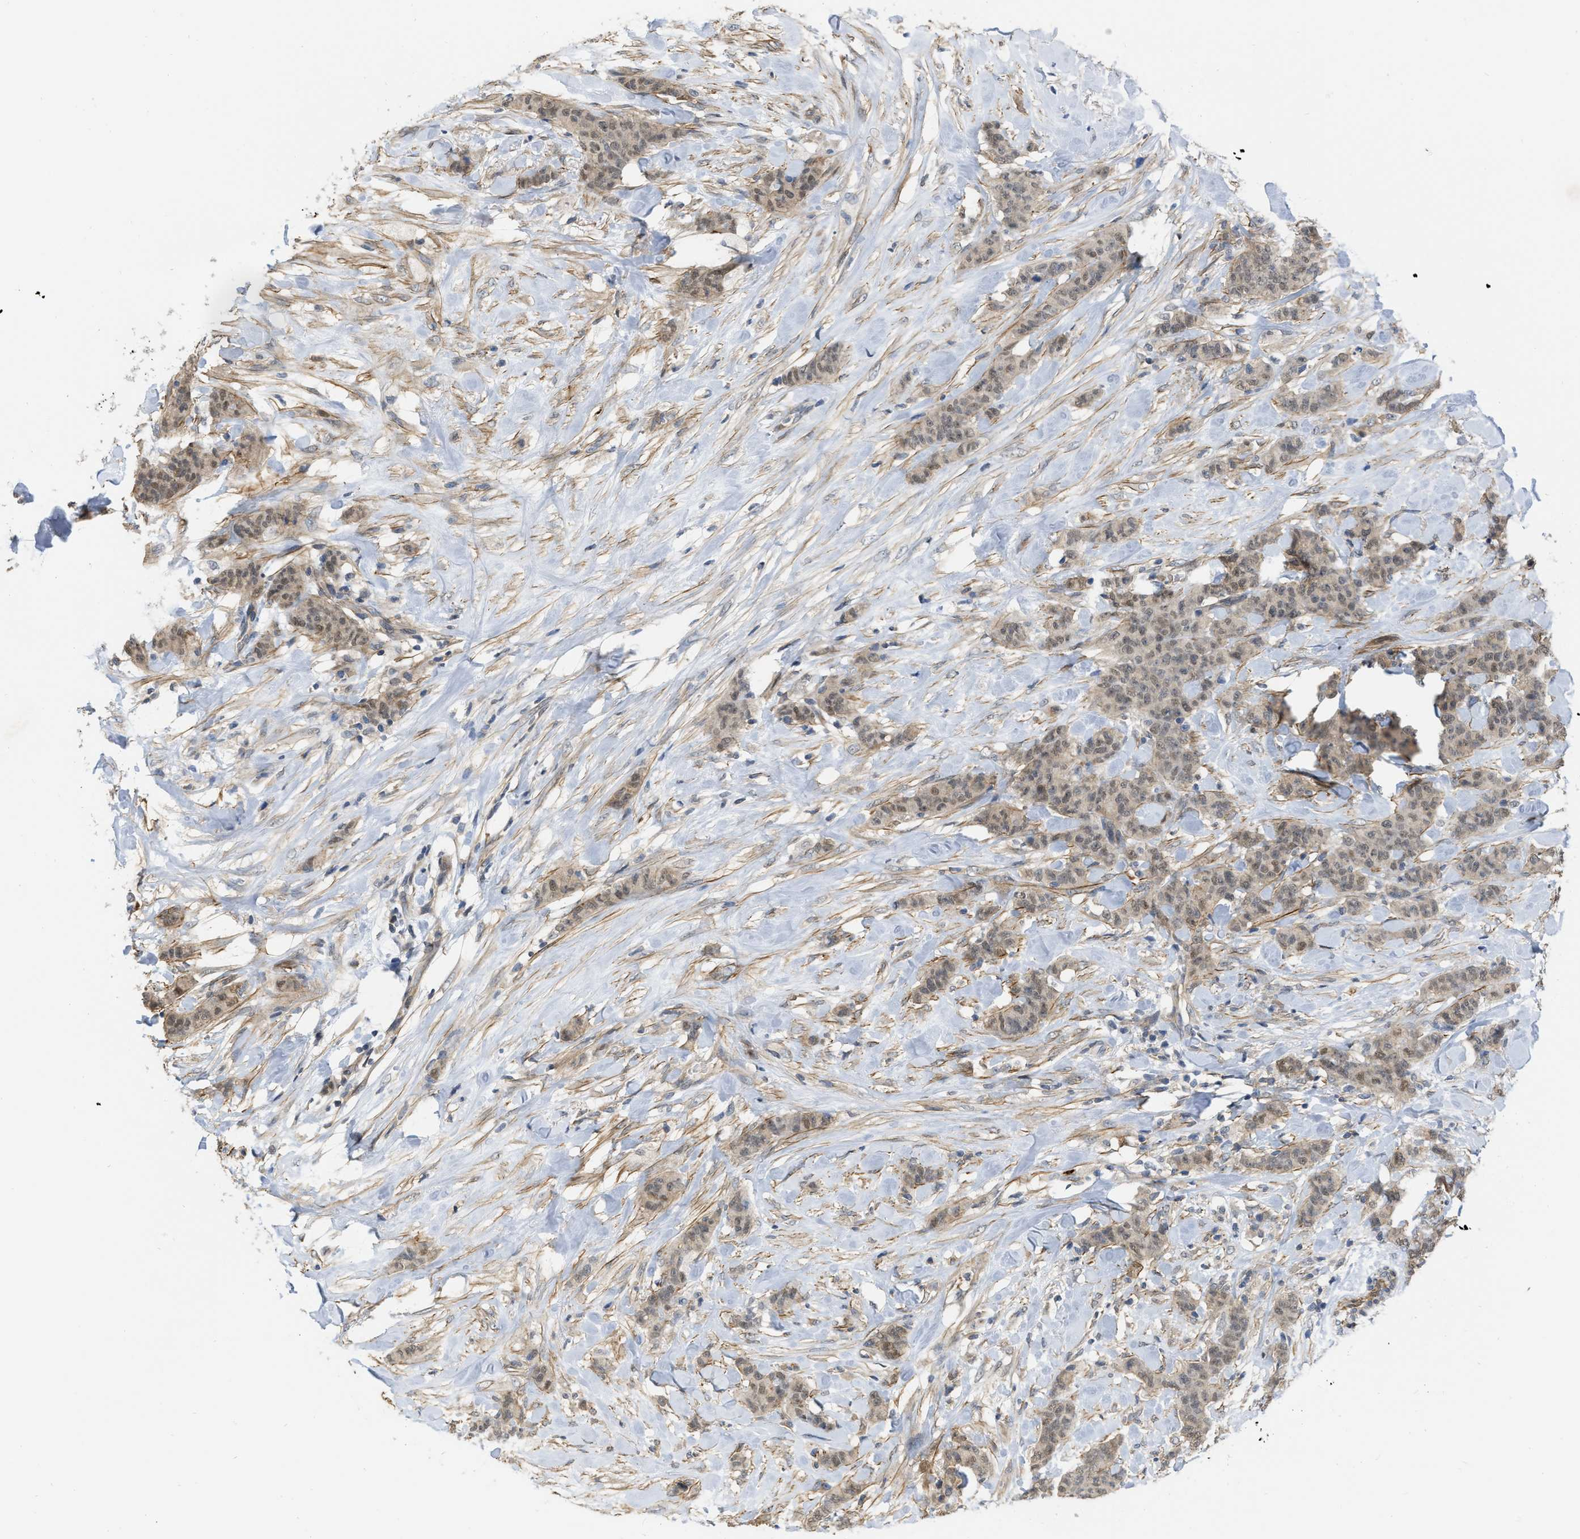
{"staining": {"intensity": "weak", "quantity": ">75%", "location": "cytoplasmic/membranous"}, "tissue": "breast cancer", "cell_type": "Tumor cells", "image_type": "cancer", "snomed": [{"axis": "morphology", "description": "Normal tissue, NOS"}, {"axis": "morphology", "description": "Duct carcinoma"}, {"axis": "topography", "description": "Breast"}], "caption": "This is a histology image of immunohistochemistry staining of breast cancer (intraductal carcinoma), which shows weak positivity in the cytoplasmic/membranous of tumor cells.", "gene": "NAPEPLD", "patient": {"sex": "female", "age": 40}}